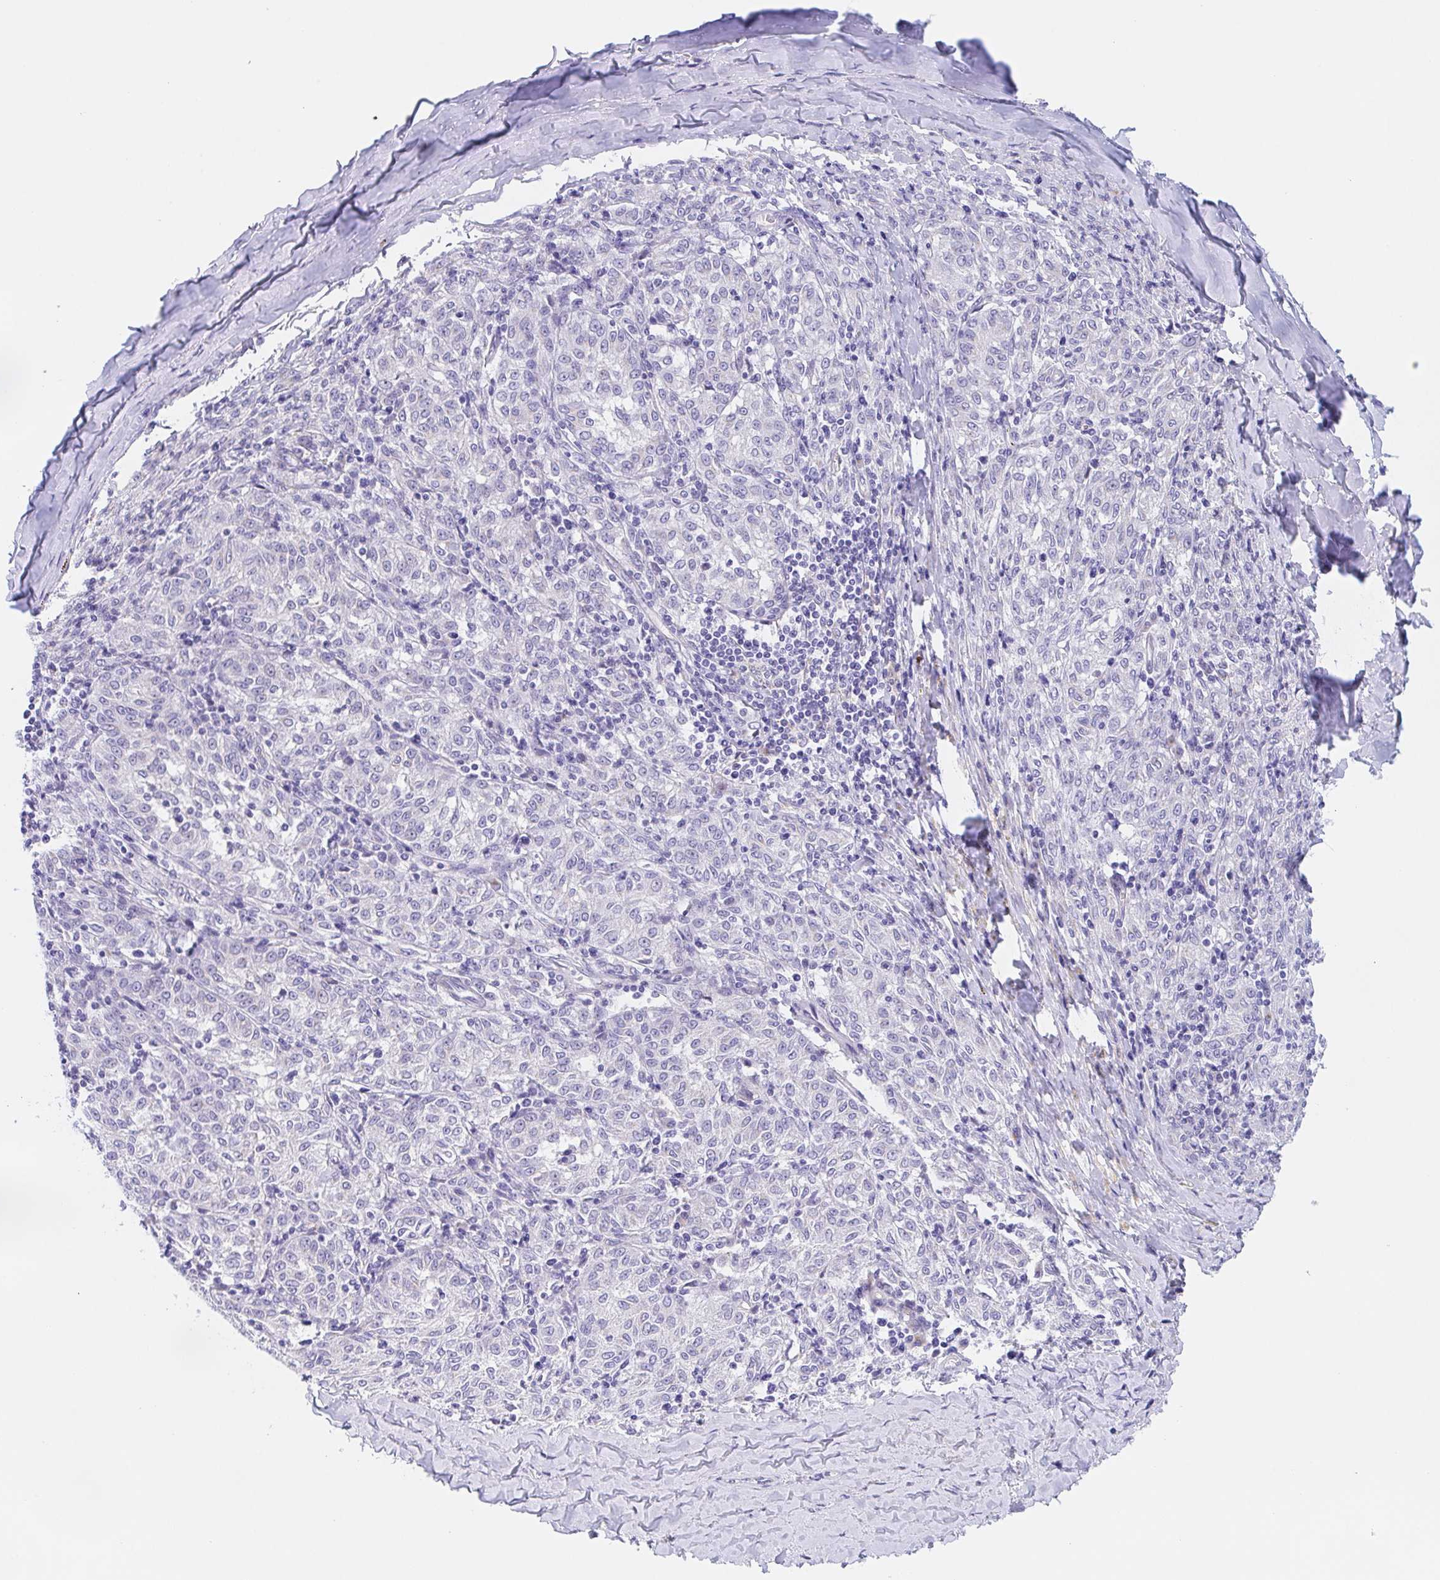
{"staining": {"intensity": "negative", "quantity": "none", "location": "none"}, "tissue": "melanoma", "cell_type": "Tumor cells", "image_type": "cancer", "snomed": [{"axis": "morphology", "description": "Malignant melanoma, NOS"}, {"axis": "topography", "description": "Skin"}], "caption": "High power microscopy micrograph of an immunohistochemistry (IHC) photomicrograph of melanoma, revealing no significant positivity in tumor cells.", "gene": "SCG3", "patient": {"sex": "female", "age": 72}}